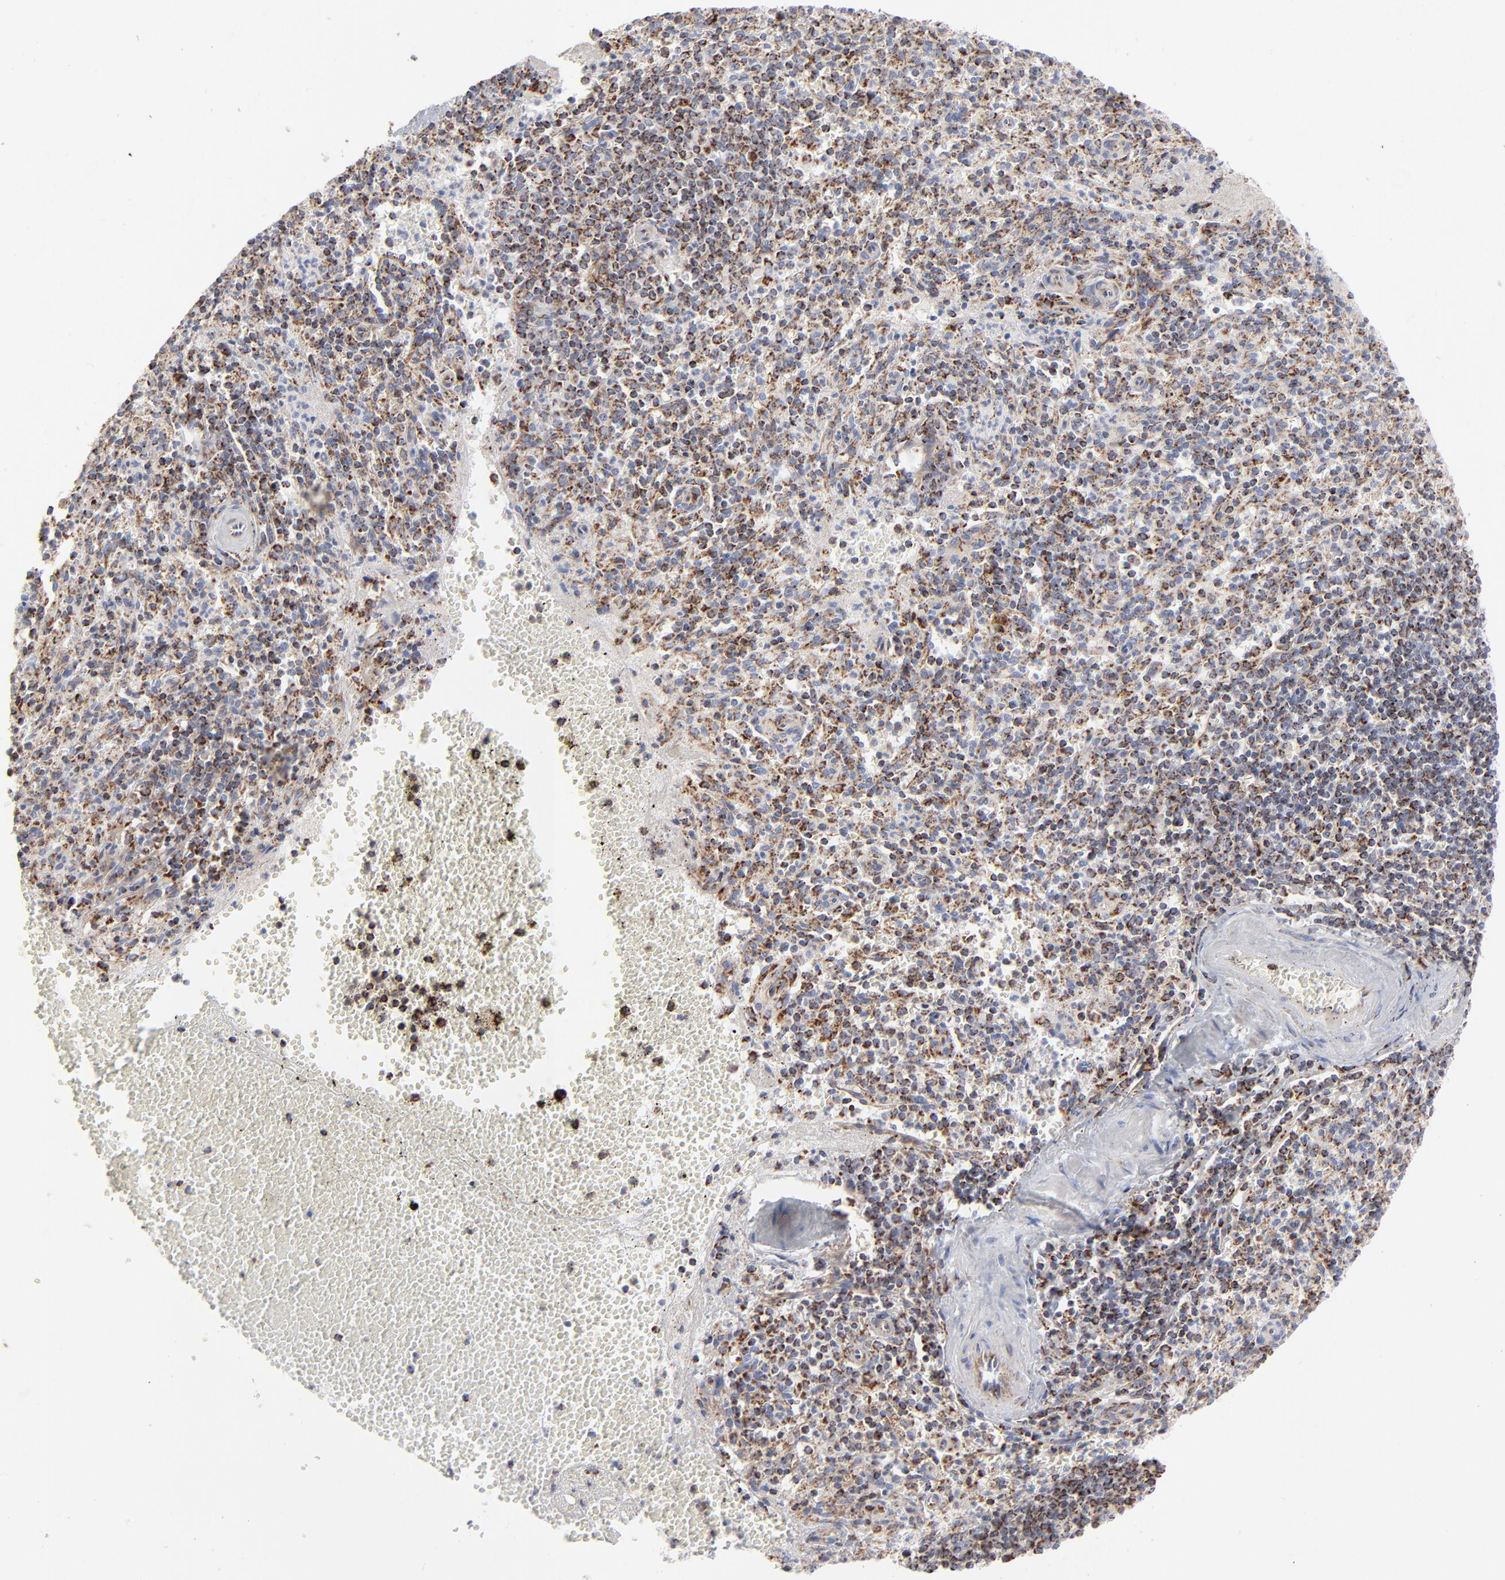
{"staining": {"intensity": "moderate", "quantity": ">75%", "location": "cytoplasmic/membranous"}, "tissue": "spleen", "cell_type": "Cells in red pulp", "image_type": "normal", "snomed": [{"axis": "morphology", "description": "Normal tissue, NOS"}, {"axis": "topography", "description": "Spleen"}], "caption": "DAB immunohistochemical staining of benign human spleen displays moderate cytoplasmic/membranous protein positivity in approximately >75% of cells in red pulp. (DAB IHC with brightfield microscopy, high magnification).", "gene": "ASB3", "patient": {"sex": "male", "age": 72}}